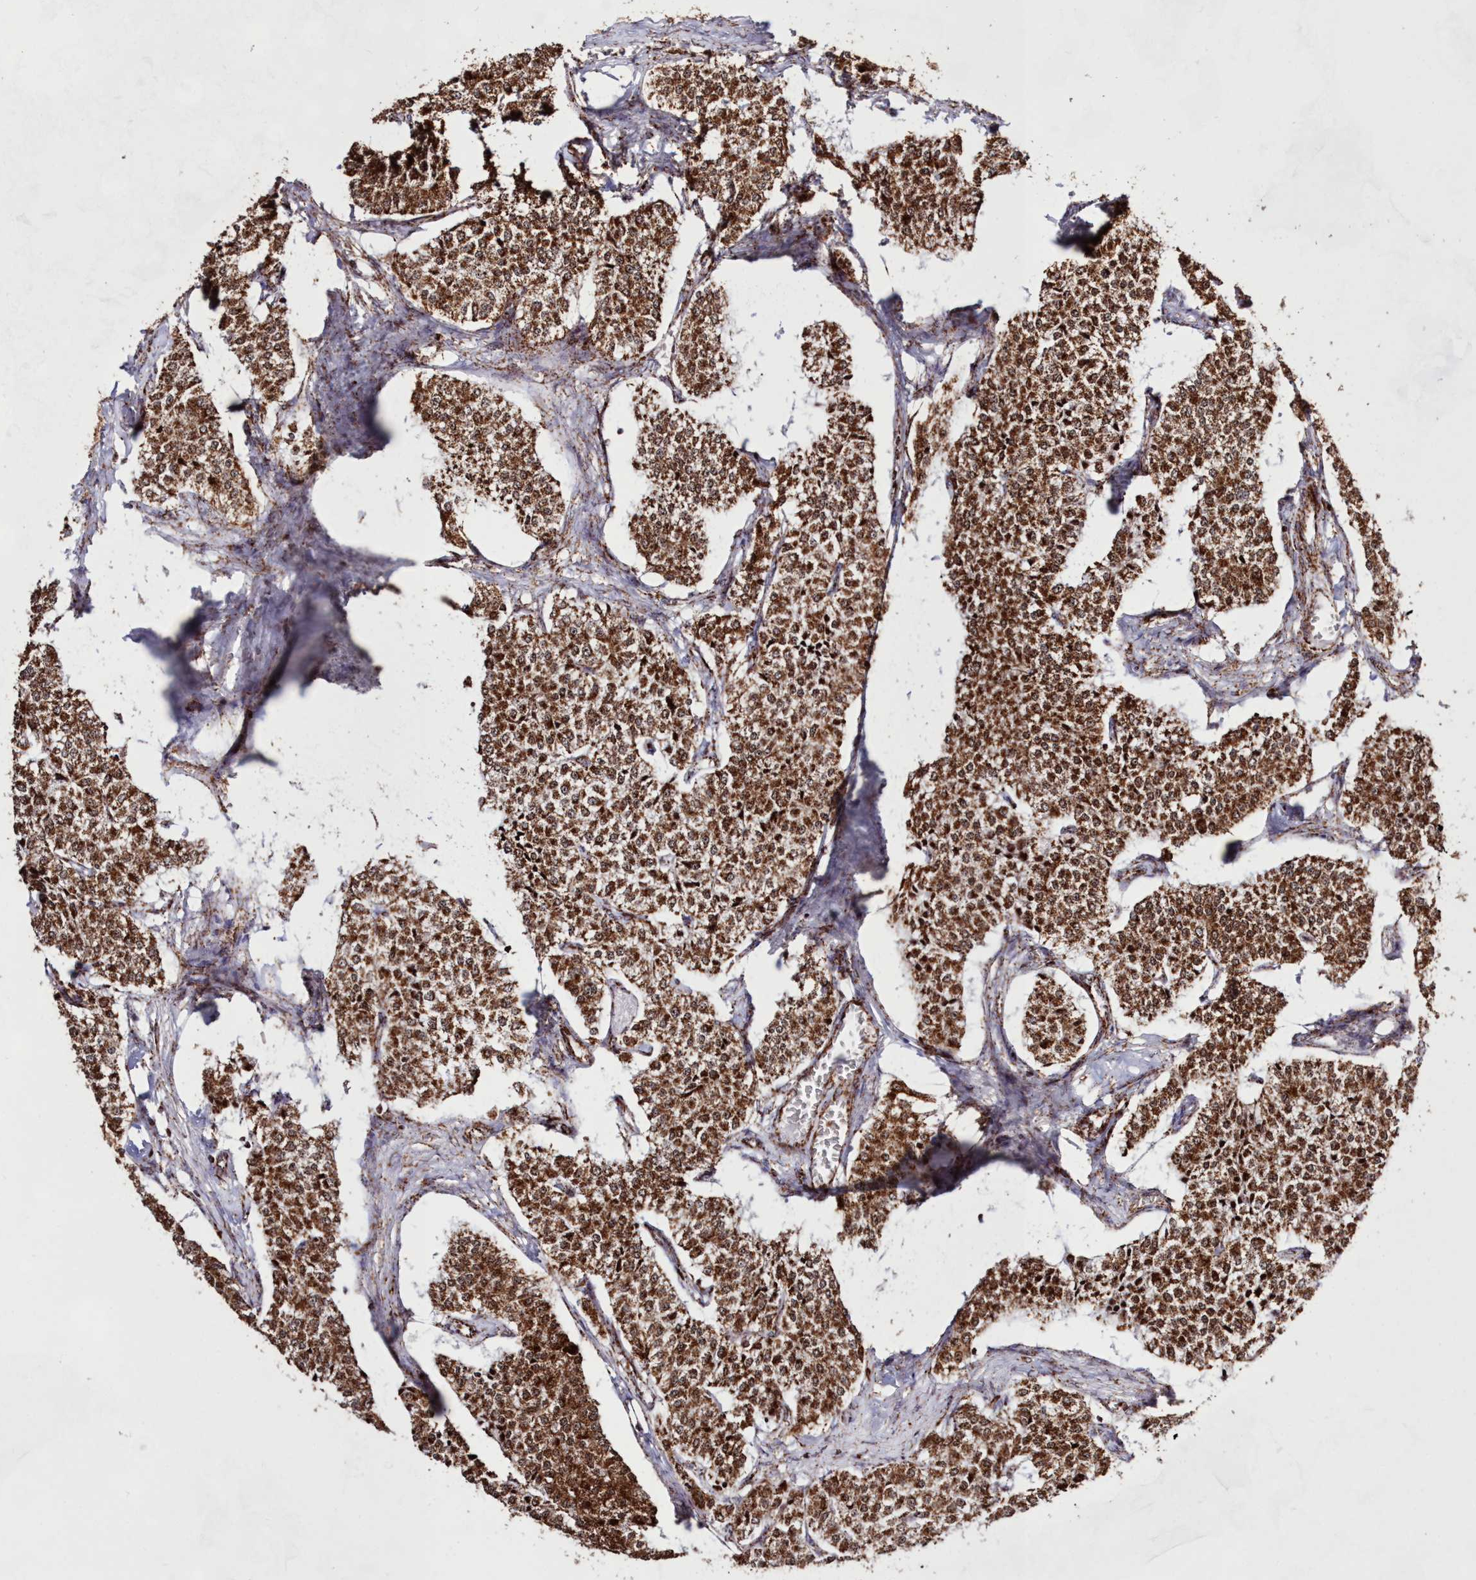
{"staining": {"intensity": "strong", "quantity": ">75%", "location": "cytoplasmic/membranous"}, "tissue": "carcinoid", "cell_type": "Tumor cells", "image_type": "cancer", "snomed": [{"axis": "morphology", "description": "Carcinoid, malignant, NOS"}, {"axis": "topography", "description": "Colon"}], "caption": "Tumor cells reveal strong cytoplasmic/membranous expression in about >75% of cells in carcinoid (malignant). The protein of interest is stained brown, and the nuclei are stained in blue (DAB IHC with brightfield microscopy, high magnification).", "gene": "HADHB", "patient": {"sex": "female", "age": 52}}